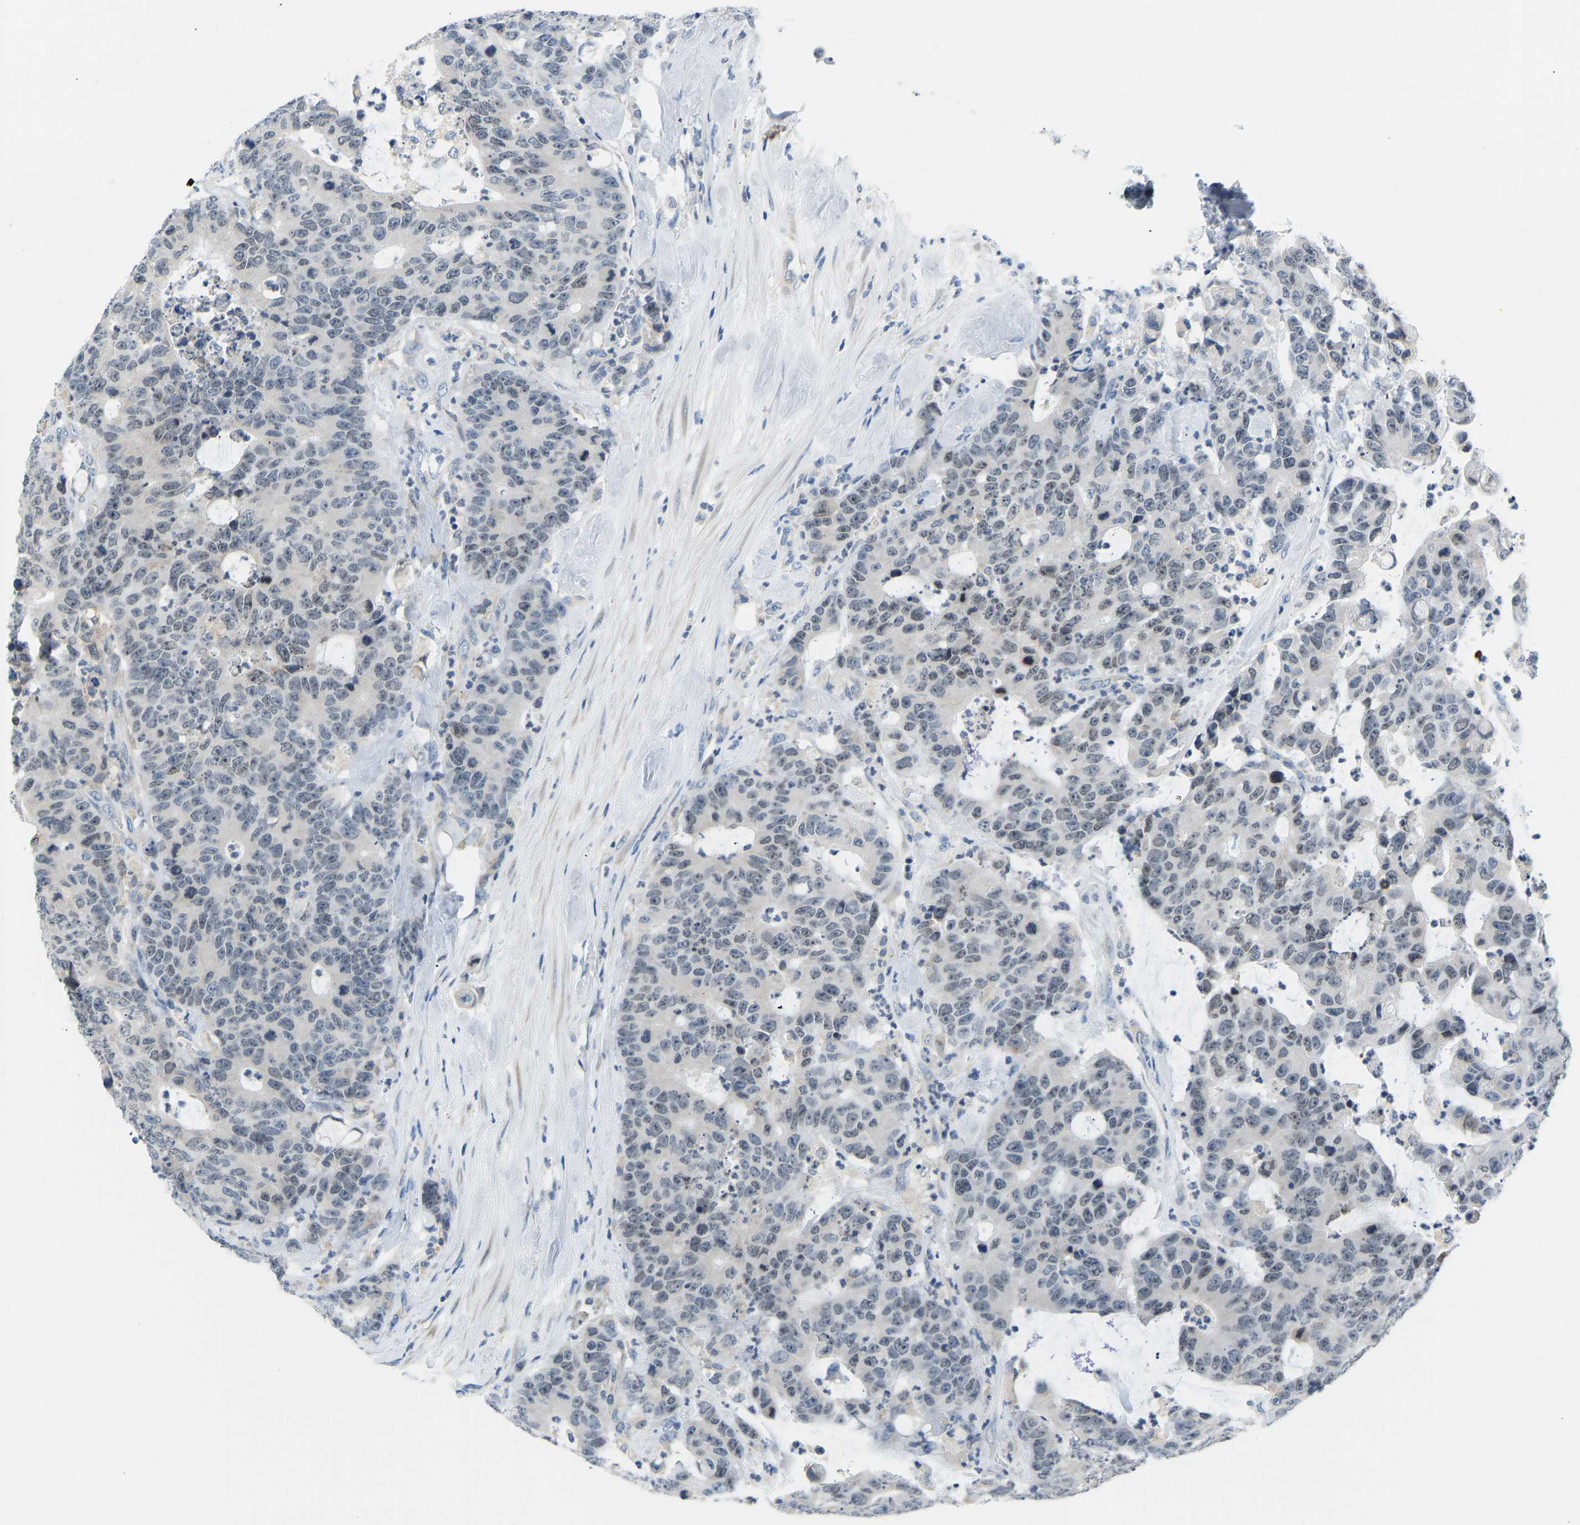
{"staining": {"intensity": "weak", "quantity": "<25%", "location": "nuclear"}, "tissue": "colorectal cancer", "cell_type": "Tumor cells", "image_type": "cancer", "snomed": [{"axis": "morphology", "description": "Adenocarcinoma, NOS"}, {"axis": "topography", "description": "Colon"}], "caption": "A micrograph of human colorectal cancer (adenocarcinoma) is negative for staining in tumor cells.", "gene": "VRK1", "patient": {"sex": "female", "age": 86}}